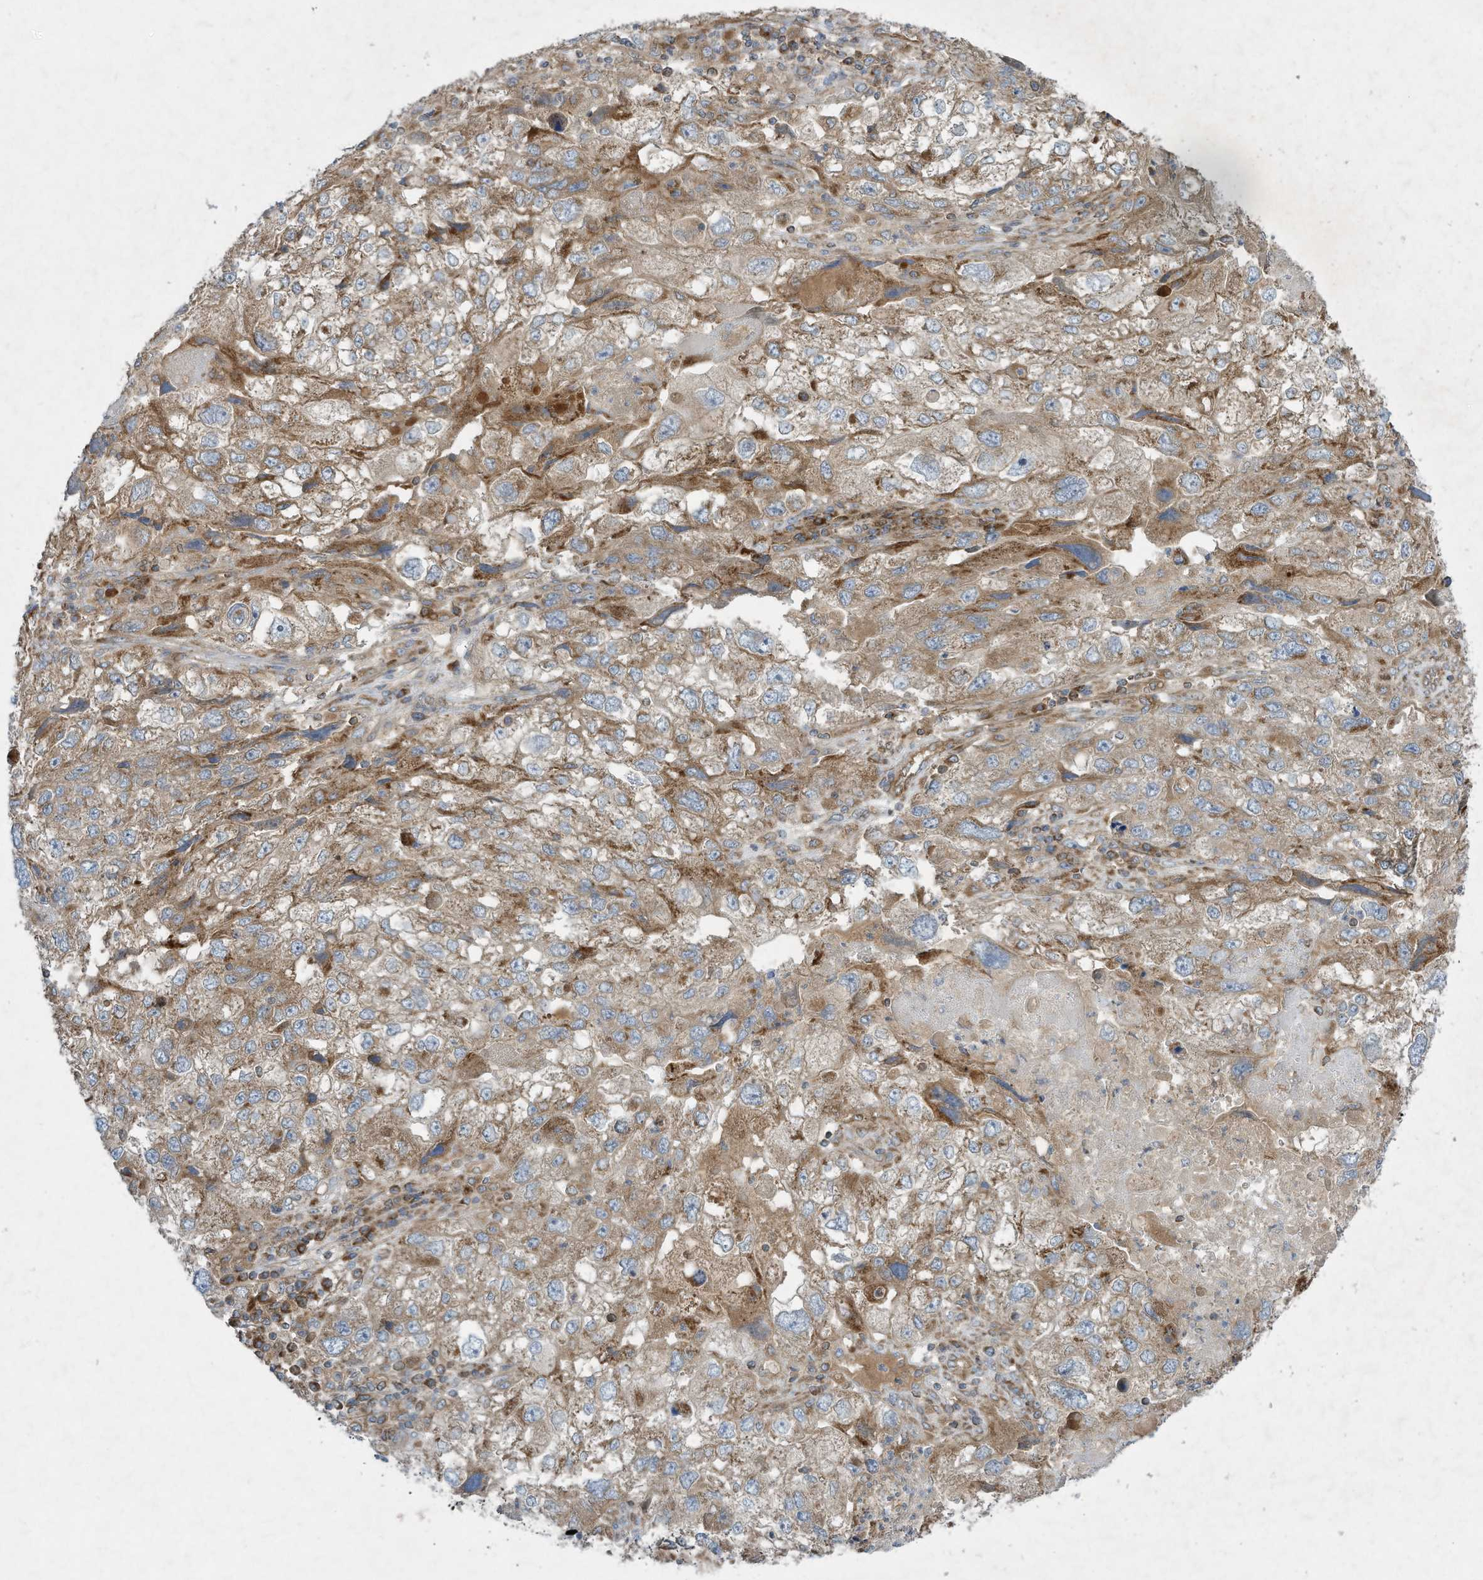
{"staining": {"intensity": "moderate", "quantity": ">75%", "location": "cytoplasmic/membranous"}, "tissue": "endometrial cancer", "cell_type": "Tumor cells", "image_type": "cancer", "snomed": [{"axis": "morphology", "description": "Adenocarcinoma, NOS"}, {"axis": "topography", "description": "Endometrium"}], "caption": "This is an image of IHC staining of endometrial adenocarcinoma, which shows moderate positivity in the cytoplasmic/membranous of tumor cells.", "gene": "SYNJ2", "patient": {"sex": "female", "age": 49}}